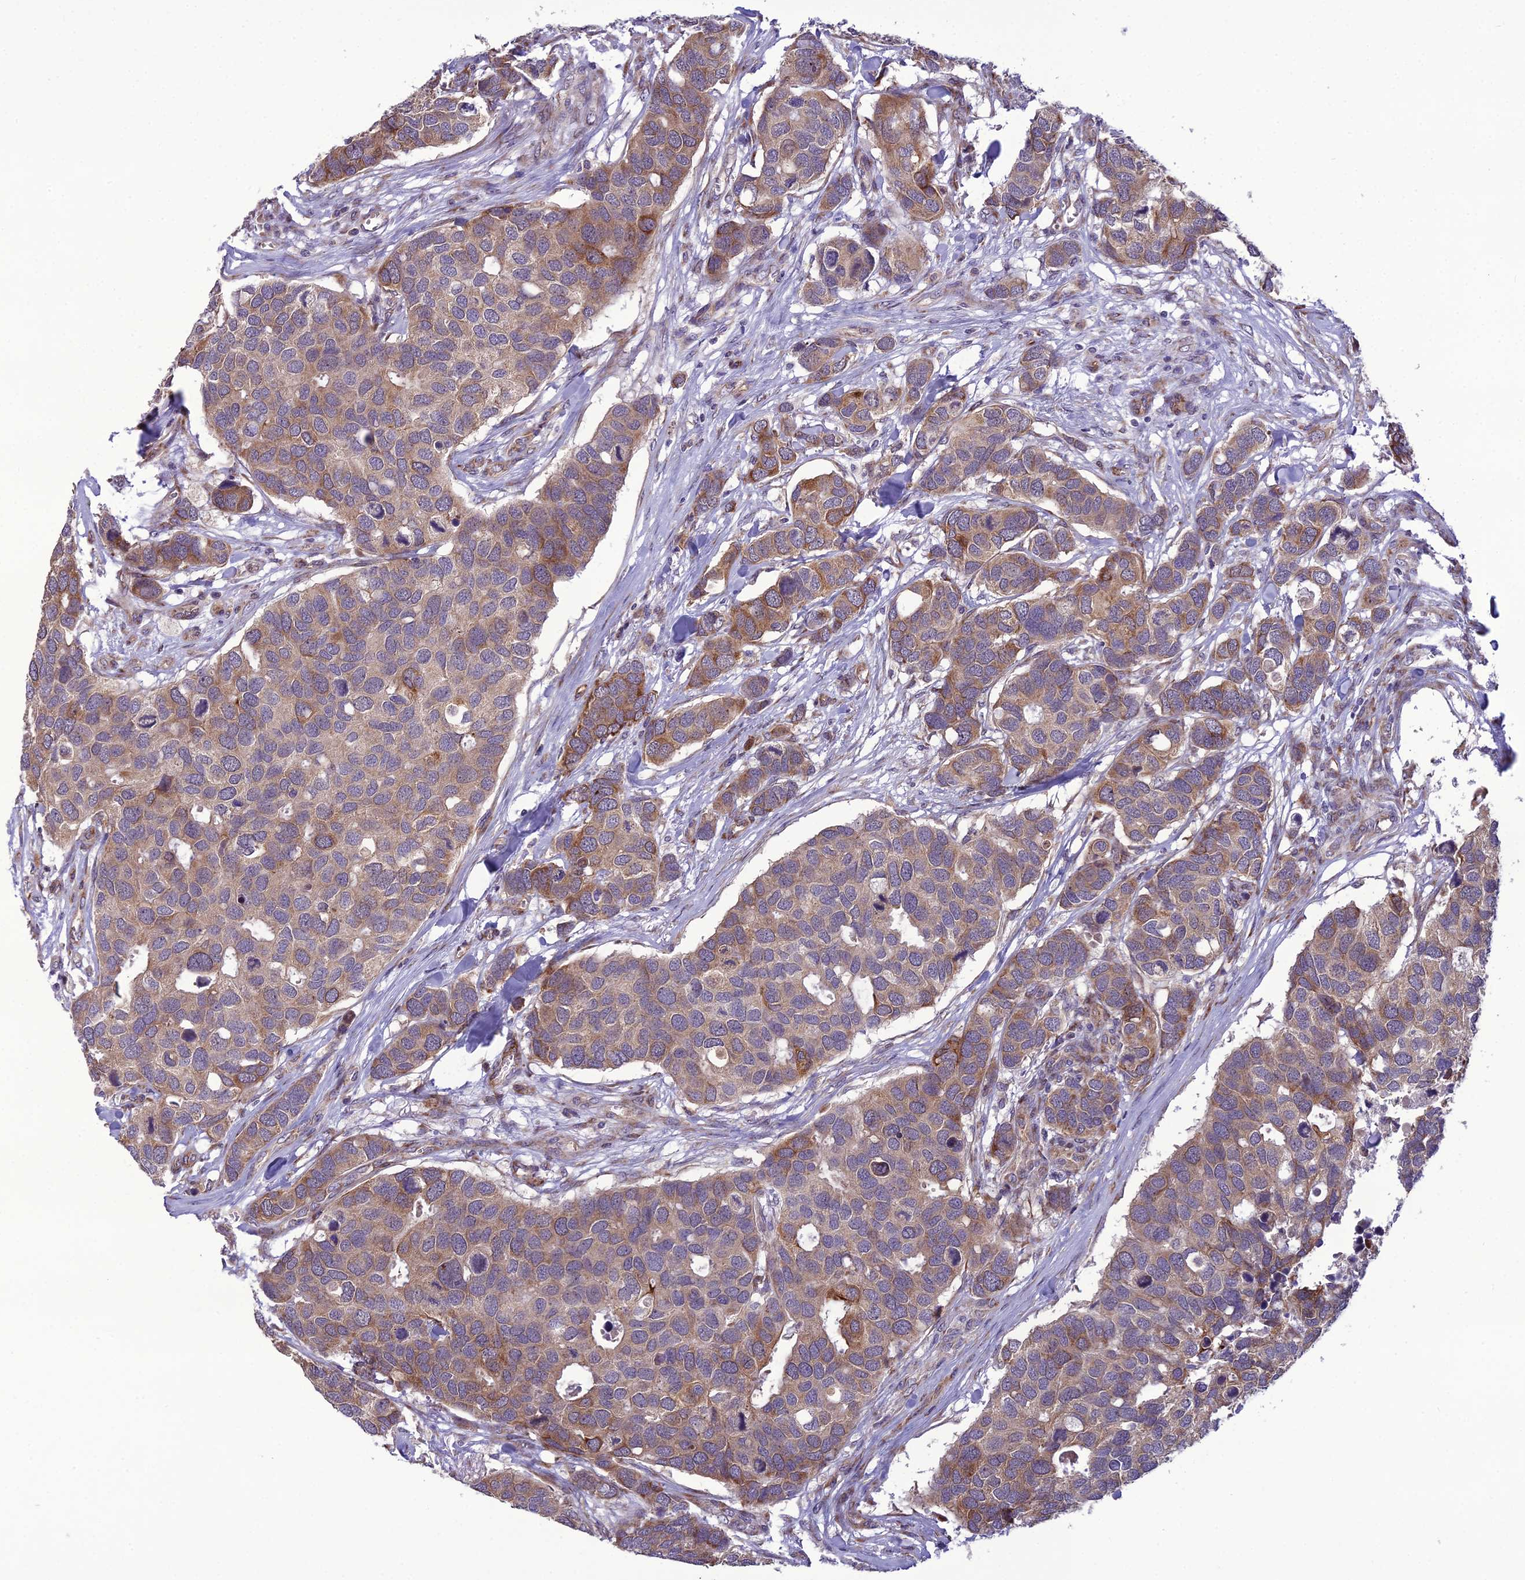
{"staining": {"intensity": "moderate", "quantity": "25%-75%", "location": "cytoplasmic/membranous"}, "tissue": "breast cancer", "cell_type": "Tumor cells", "image_type": "cancer", "snomed": [{"axis": "morphology", "description": "Duct carcinoma"}, {"axis": "topography", "description": "Breast"}], "caption": "Protein staining of breast invasive ductal carcinoma tissue shows moderate cytoplasmic/membranous expression in approximately 25%-75% of tumor cells.", "gene": "NODAL", "patient": {"sex": "female", "age": 83}}